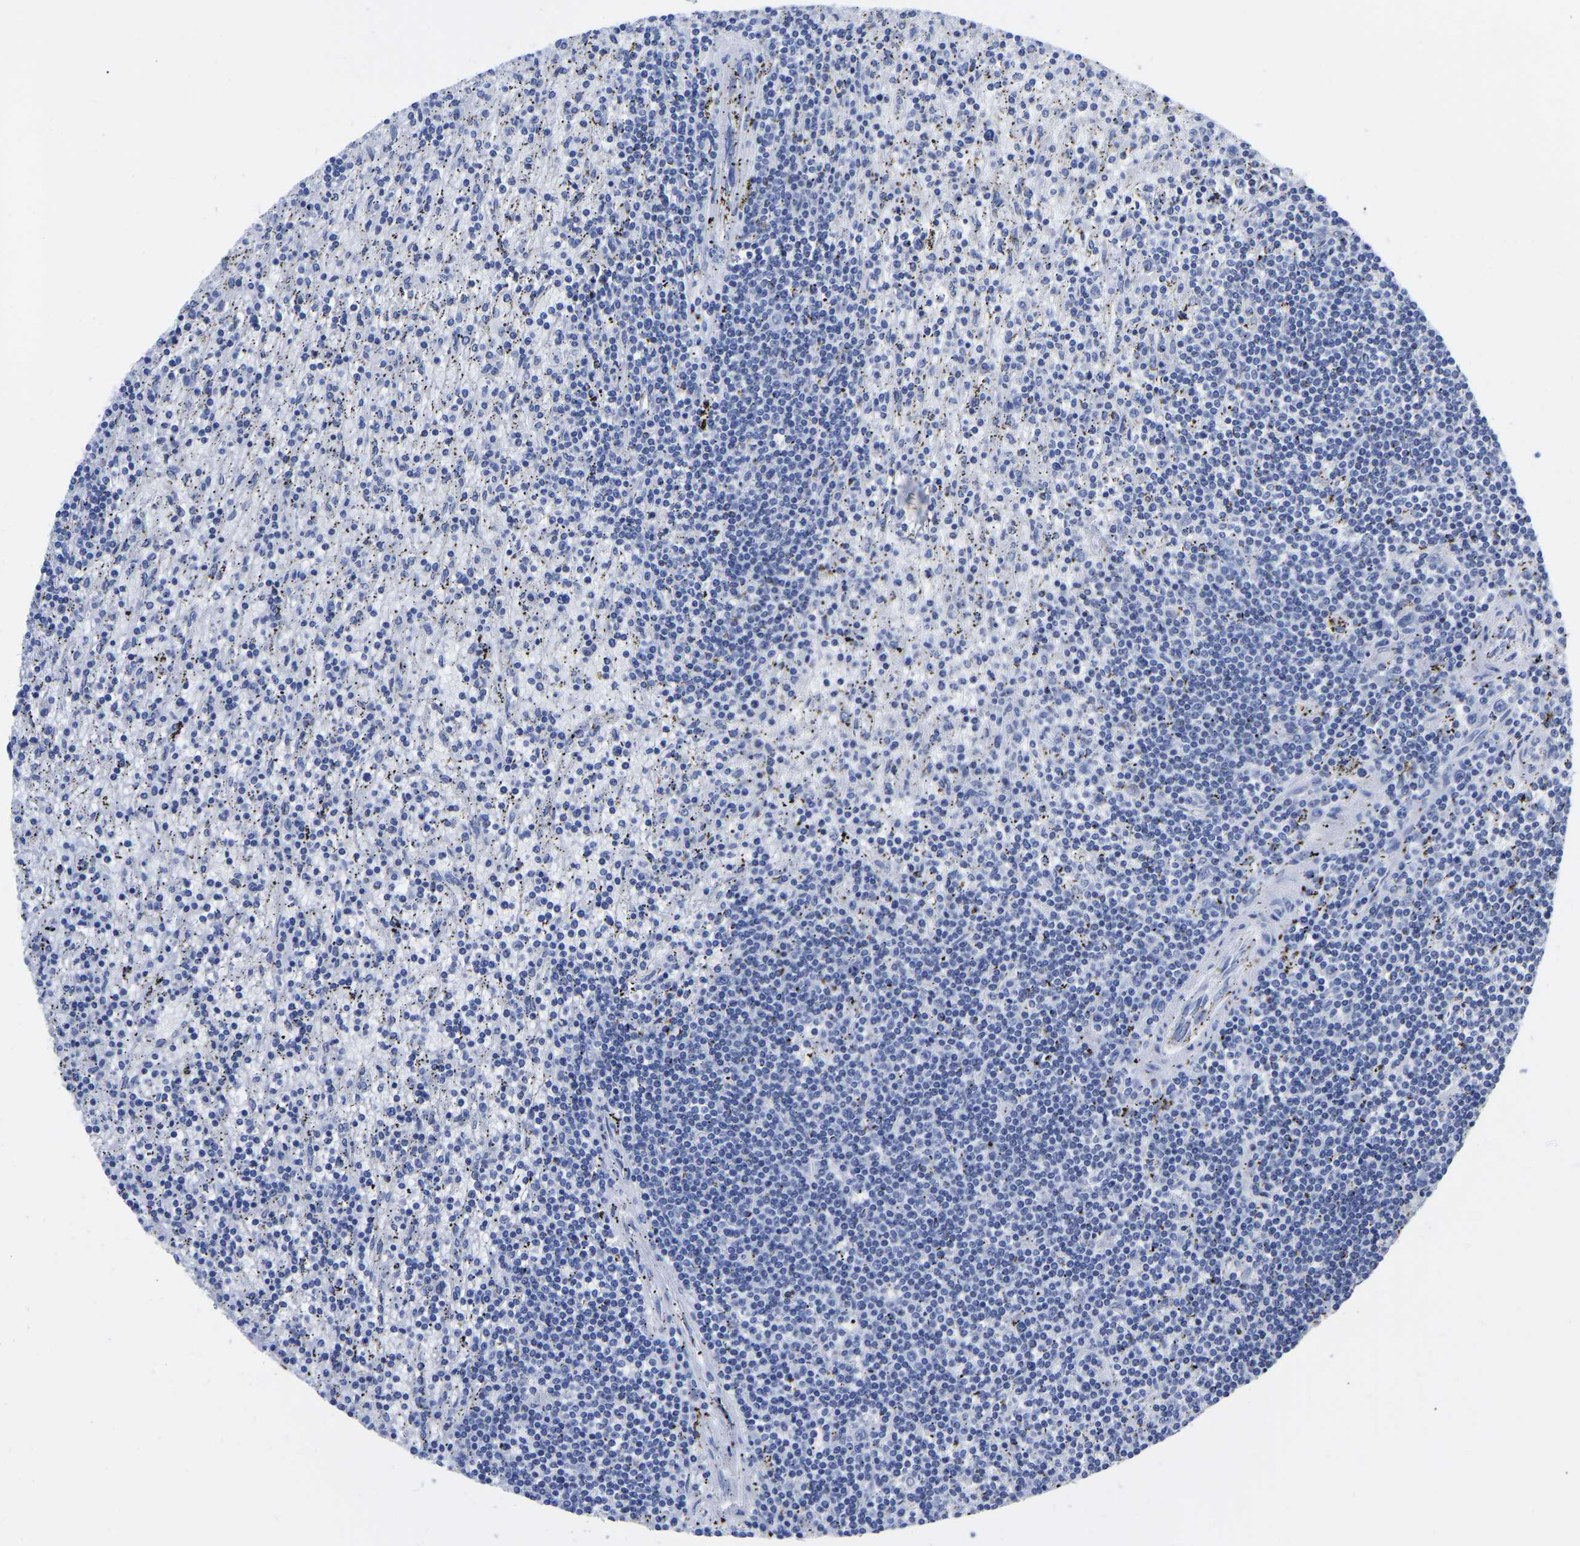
{"staining": {"intensity": "negative", "quantity": "none", "location": "none"}, "tissue": "lymphoma", "cell_type": "Tumor cells", "image_type": "cancer", "snomed": [{"axis": "morphology", "description": "Malignant lymphoma, non-Hodgkin's type, Low grade"}, {"axis": "topography", "description": "Spleen"}], "caption": "A histopathology image of lymphoma stained for a protein demonstrates no brown staining in tumor cells. Nuclei are stained in blue.", "gene": "GPA33", "patient": {"sex": "male", "age": 76}}